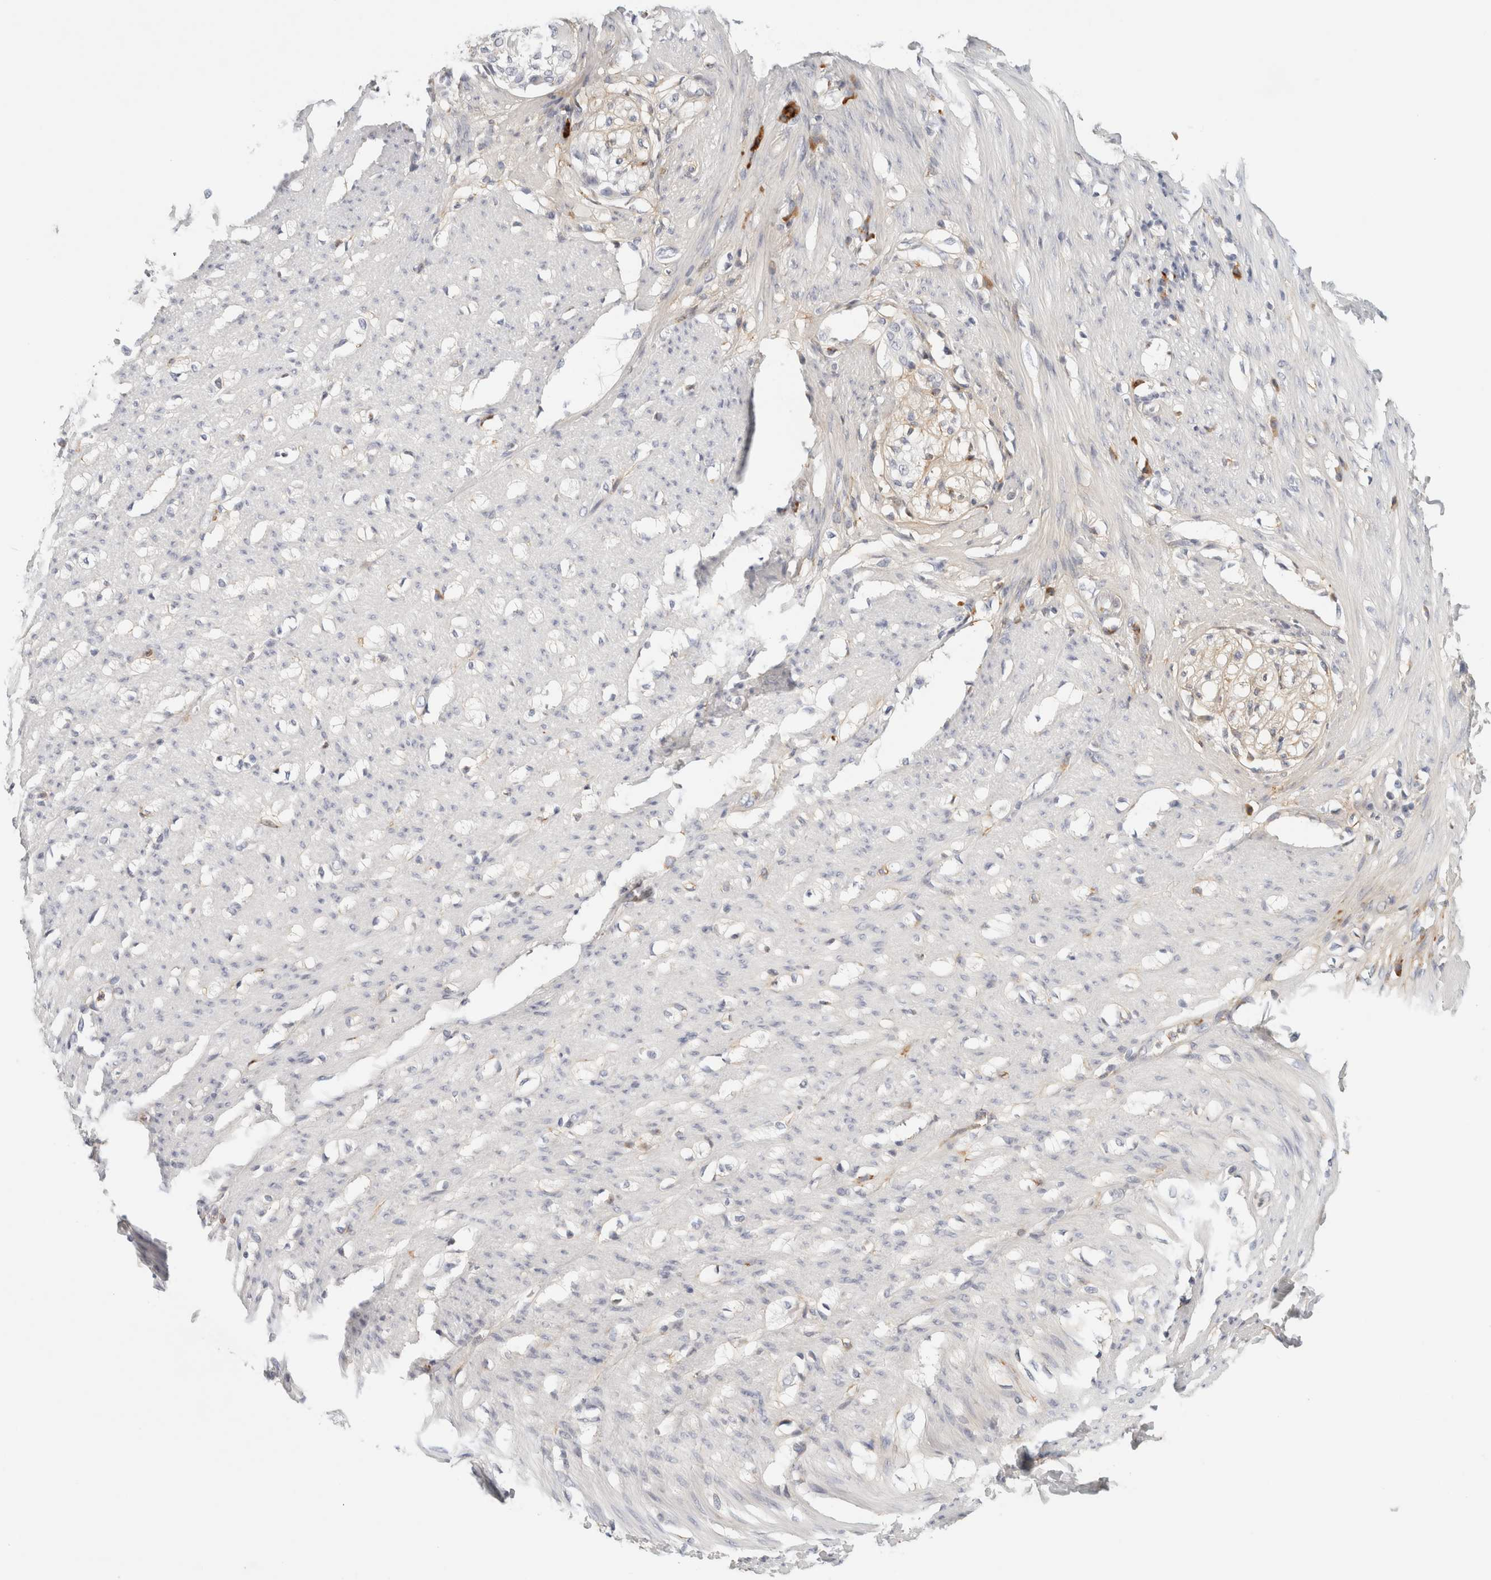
{"staining": {"intensity": "negative", "quantity": "none", "location": "none"}, "tissue": "smooth muscle", "cell_type": "Smooth muscle cells", "image_type": "normal", "snomed": [{"axis": "morphology", "description": "Normal tissue, NOS"}, {"axis": "morphology", "description": "Adenocarcinoma, NOS"}, {"axis": "topography", "description": "Colon"}, {"axis": "topography", "description": "Peripheral nerve tissue"}], "caption": "Micrograph shows no significant protein expression in smooth muscle cells of unremarkable smooth muscle. (Brightfield microscopy of DAB IHC at high magnification).", "gene": "FGL2", "patient": {"sex": "male", "age": 14}}